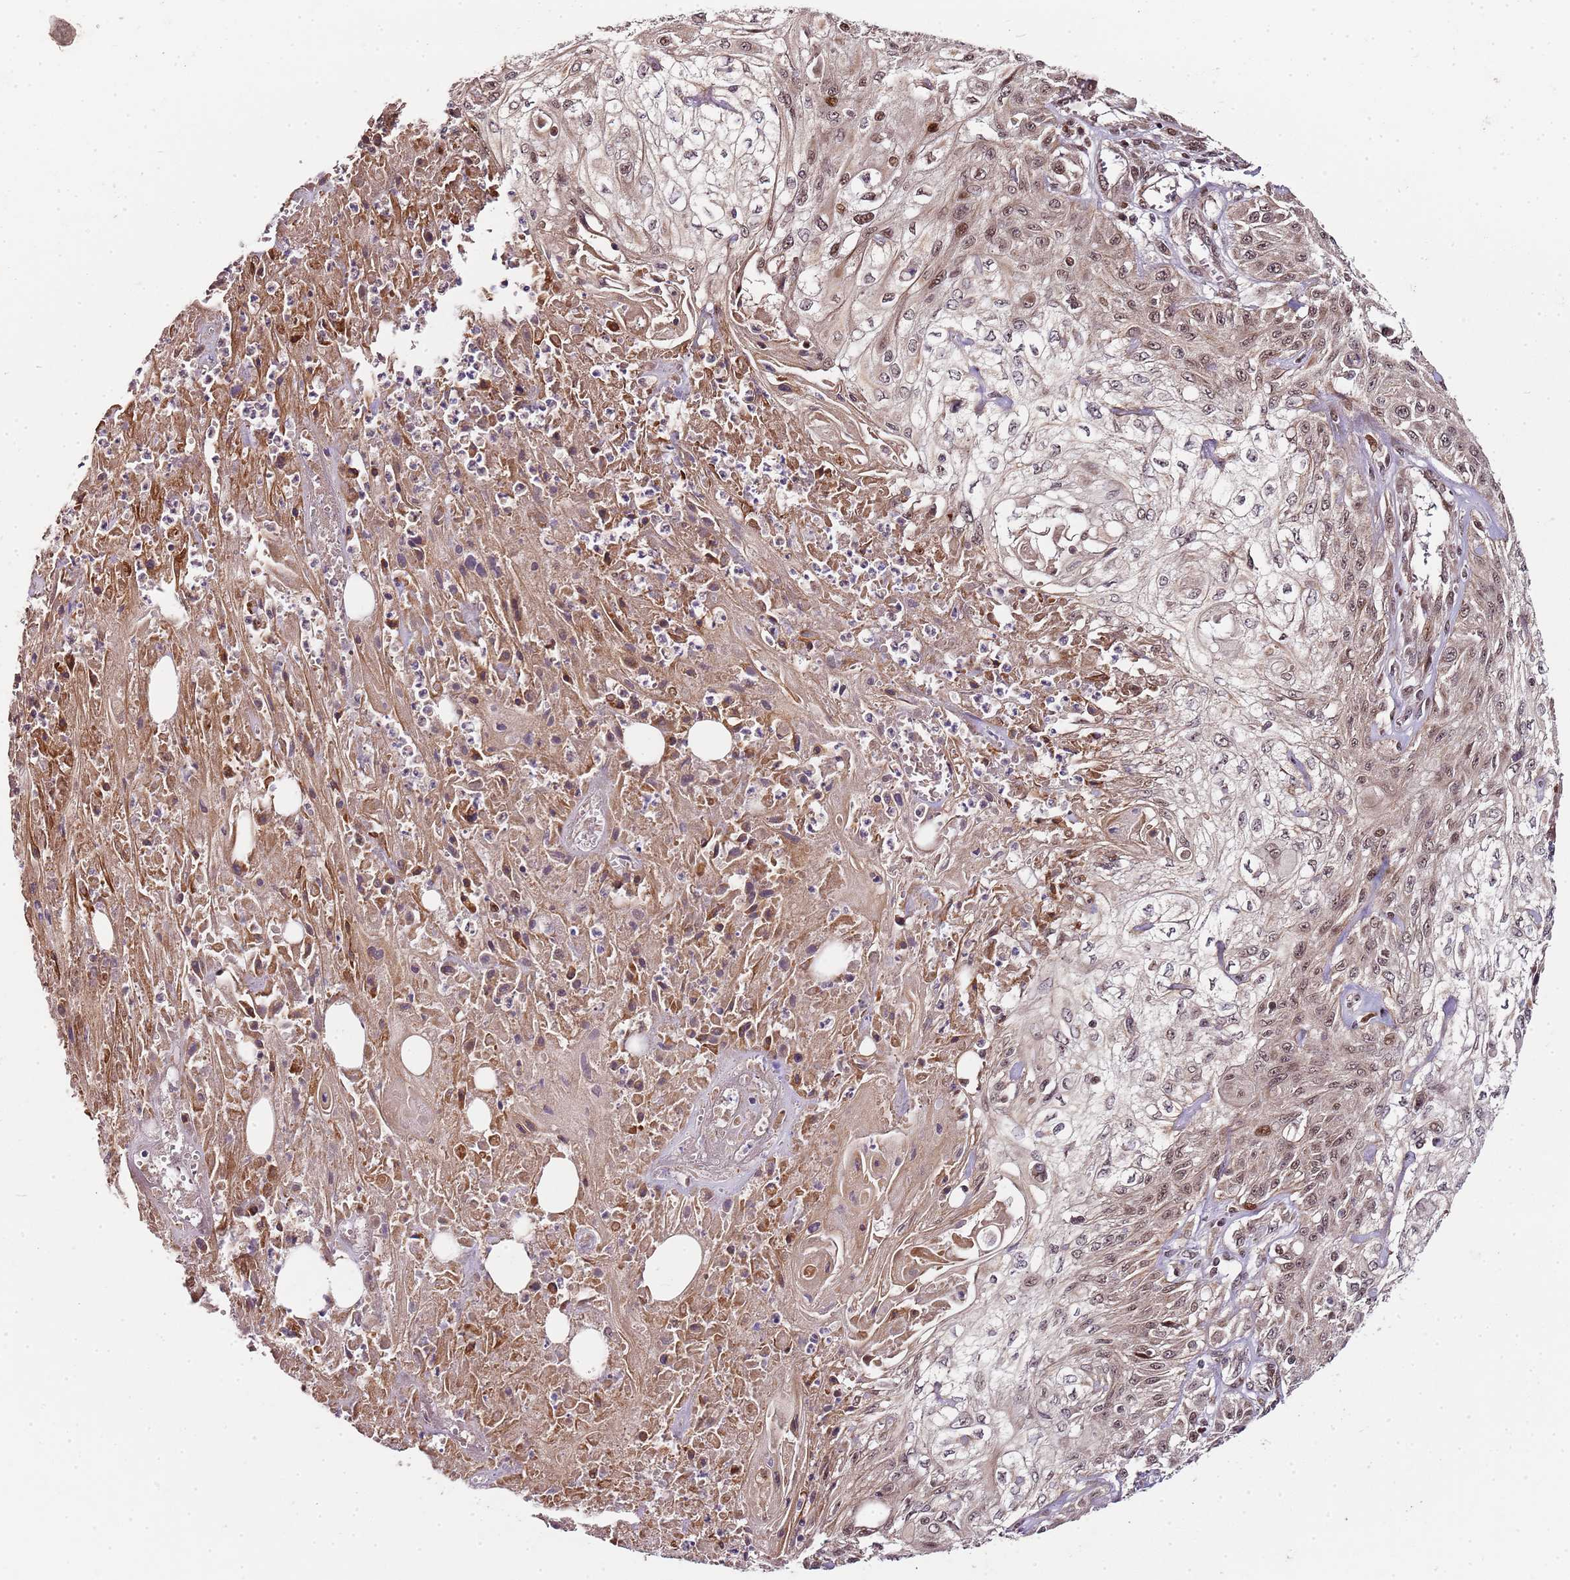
{"staining": {"intensity": "moderate", "quantity": "<25%", "location": "nuclear"}, "tissue": "skin cancer", "cell_type": "Tumor cells", "image_type": "cancer", "snomed": [{"axis": "morphology", "description": "Squamous cell carcinoma, NOS"}, {"axis": "morphology", "description": "Squamous cell carcinoma, metastatic, NOS"}, {"axis": "topography", "description": "Skin"}, {"axis": "topography", "description": "Lymph node"}], "caption": "A brown stain highlights moderate nuclear positivity of a protein in human skin cancer tumor cells. The protein of interest is stained brown, and the nuclei are stained in blue (DAB (3,3'-diaminobenzidine) IHC with brightfield microscopy, high magnification).", "gene": "EDC3", "patient": {"sex": "male", "age": 75}}